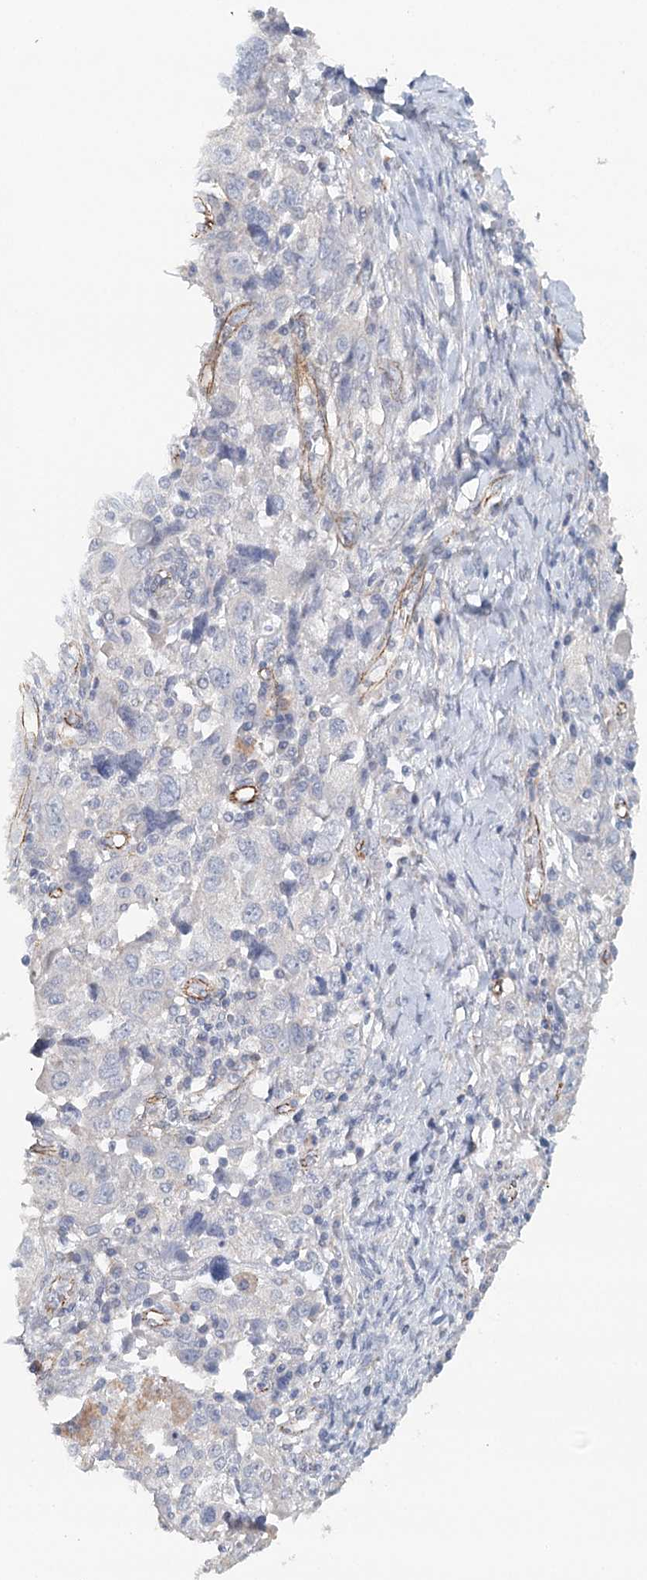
{"staining": {"intensity": "negative", "quantity": "none", "location": "none"}, "tissue": "ovarian cancer", "cell_type": "Tumor cells", "image_type": "cancer", "snomed": [{"axis": "morphology", "description": "Carcinoma, NOS"}, {"axis": "morphology", "description": "Cystadenocarcinoma, serous, NOS"}, {"axis": "topography", "description": "Ovary"}], "caption": "This is an immunohistochemistry histopathology image of ovarian cancer (serous cystadenocarcinoma). There is no expression in tumor cells.", "gene": "SYNPO", "patient": {"sex": "female", "age": 69}}